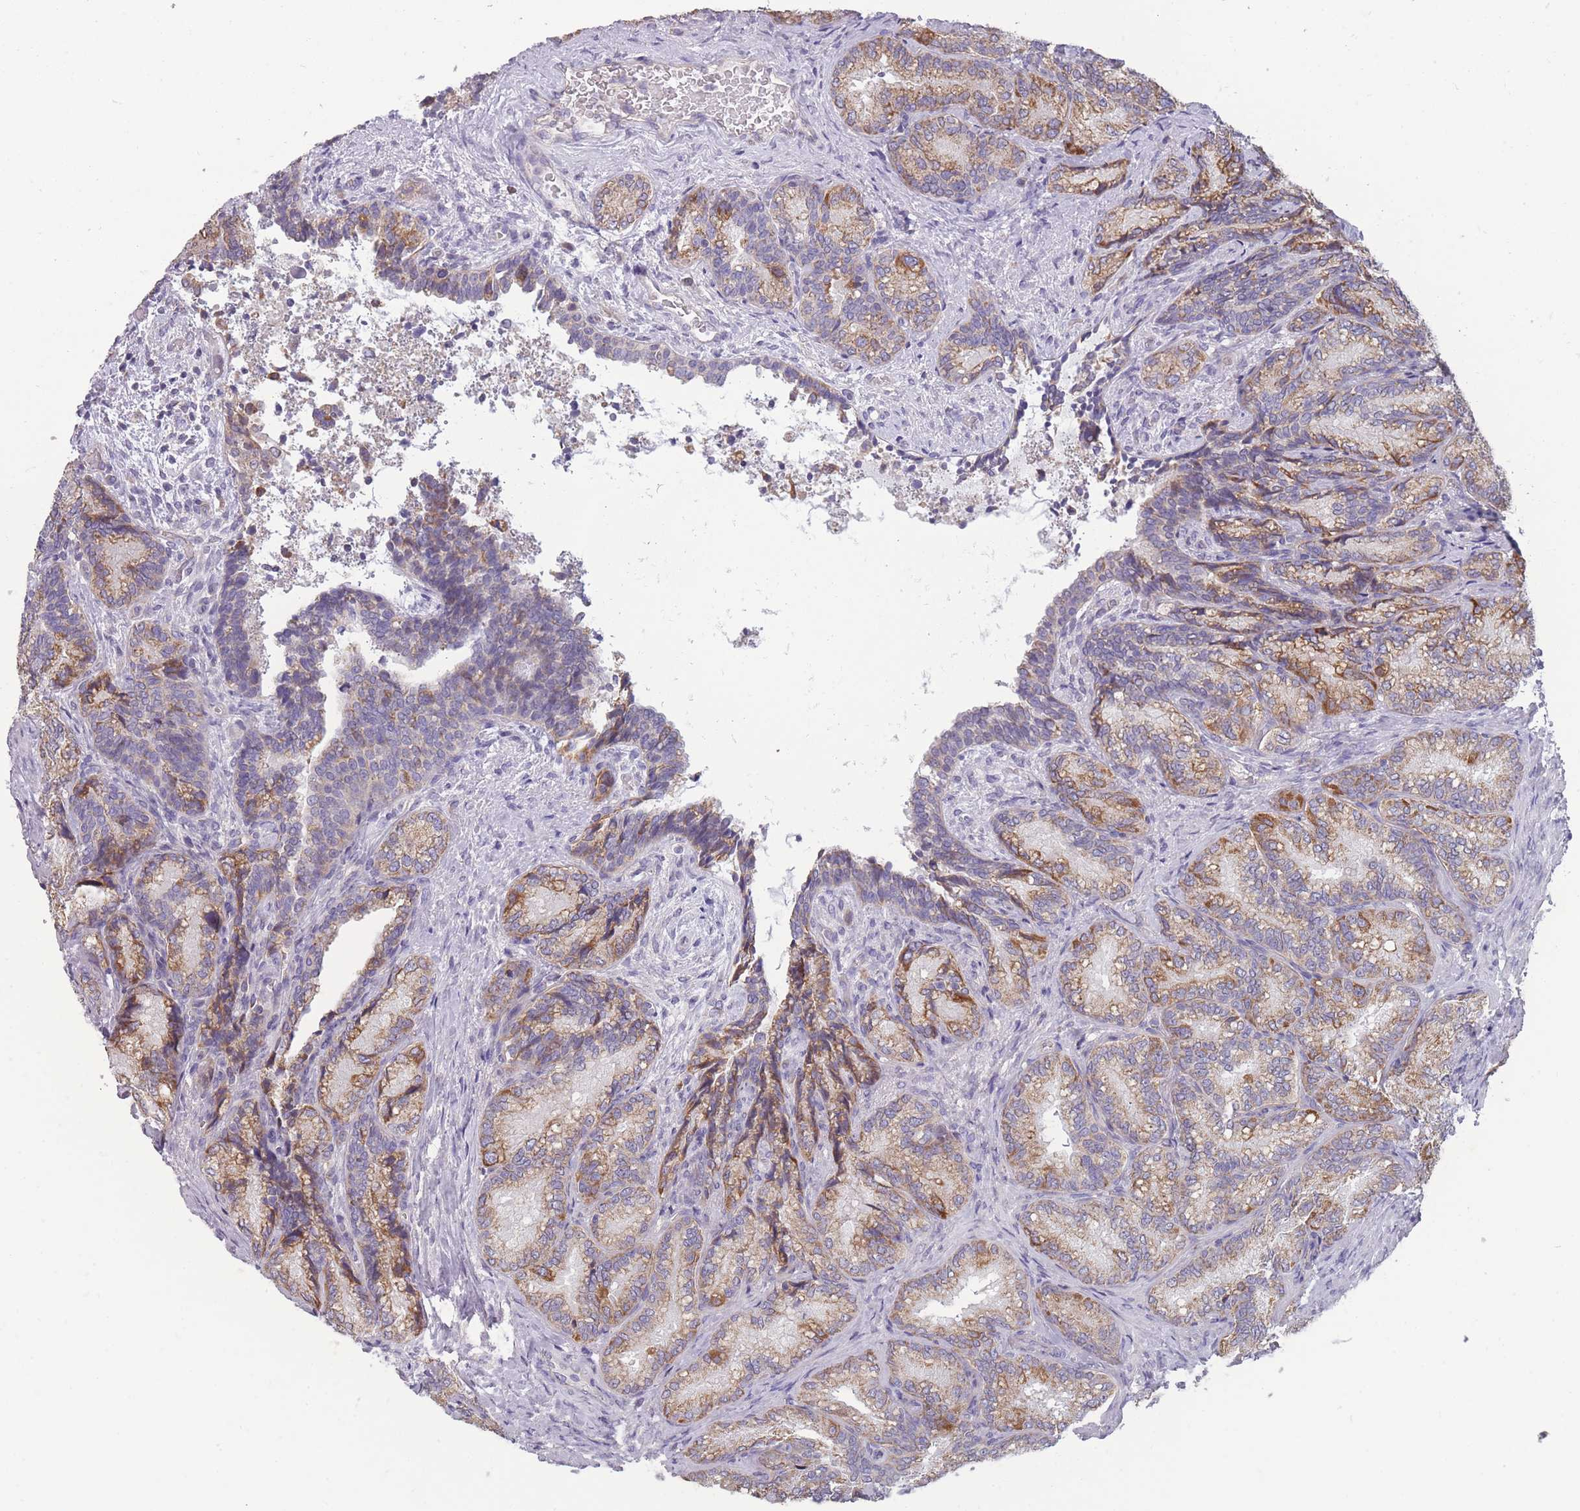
{"staining": {"intensity": "moderate", "quantity": "25%-75%", "location": "cytoplasmic/membranous"}, "tissue": "seminal vesicle", "cell_type": "Glandular cells", "image_type": "normal", "snomed": [{"axis": "morphology", "description": "Normal tissue, NOS"}, {"axis": "topography", "description": "Seminal veicle"}], "caption": "Moderate cytoplasmic/membranous staining for a protein is present in about 25%-75% of glandular cells of normal seminal vesicle using immunohistochemistry.", "gene": "MRPS18C", "patient": {"sex": "male", "age": 58}}